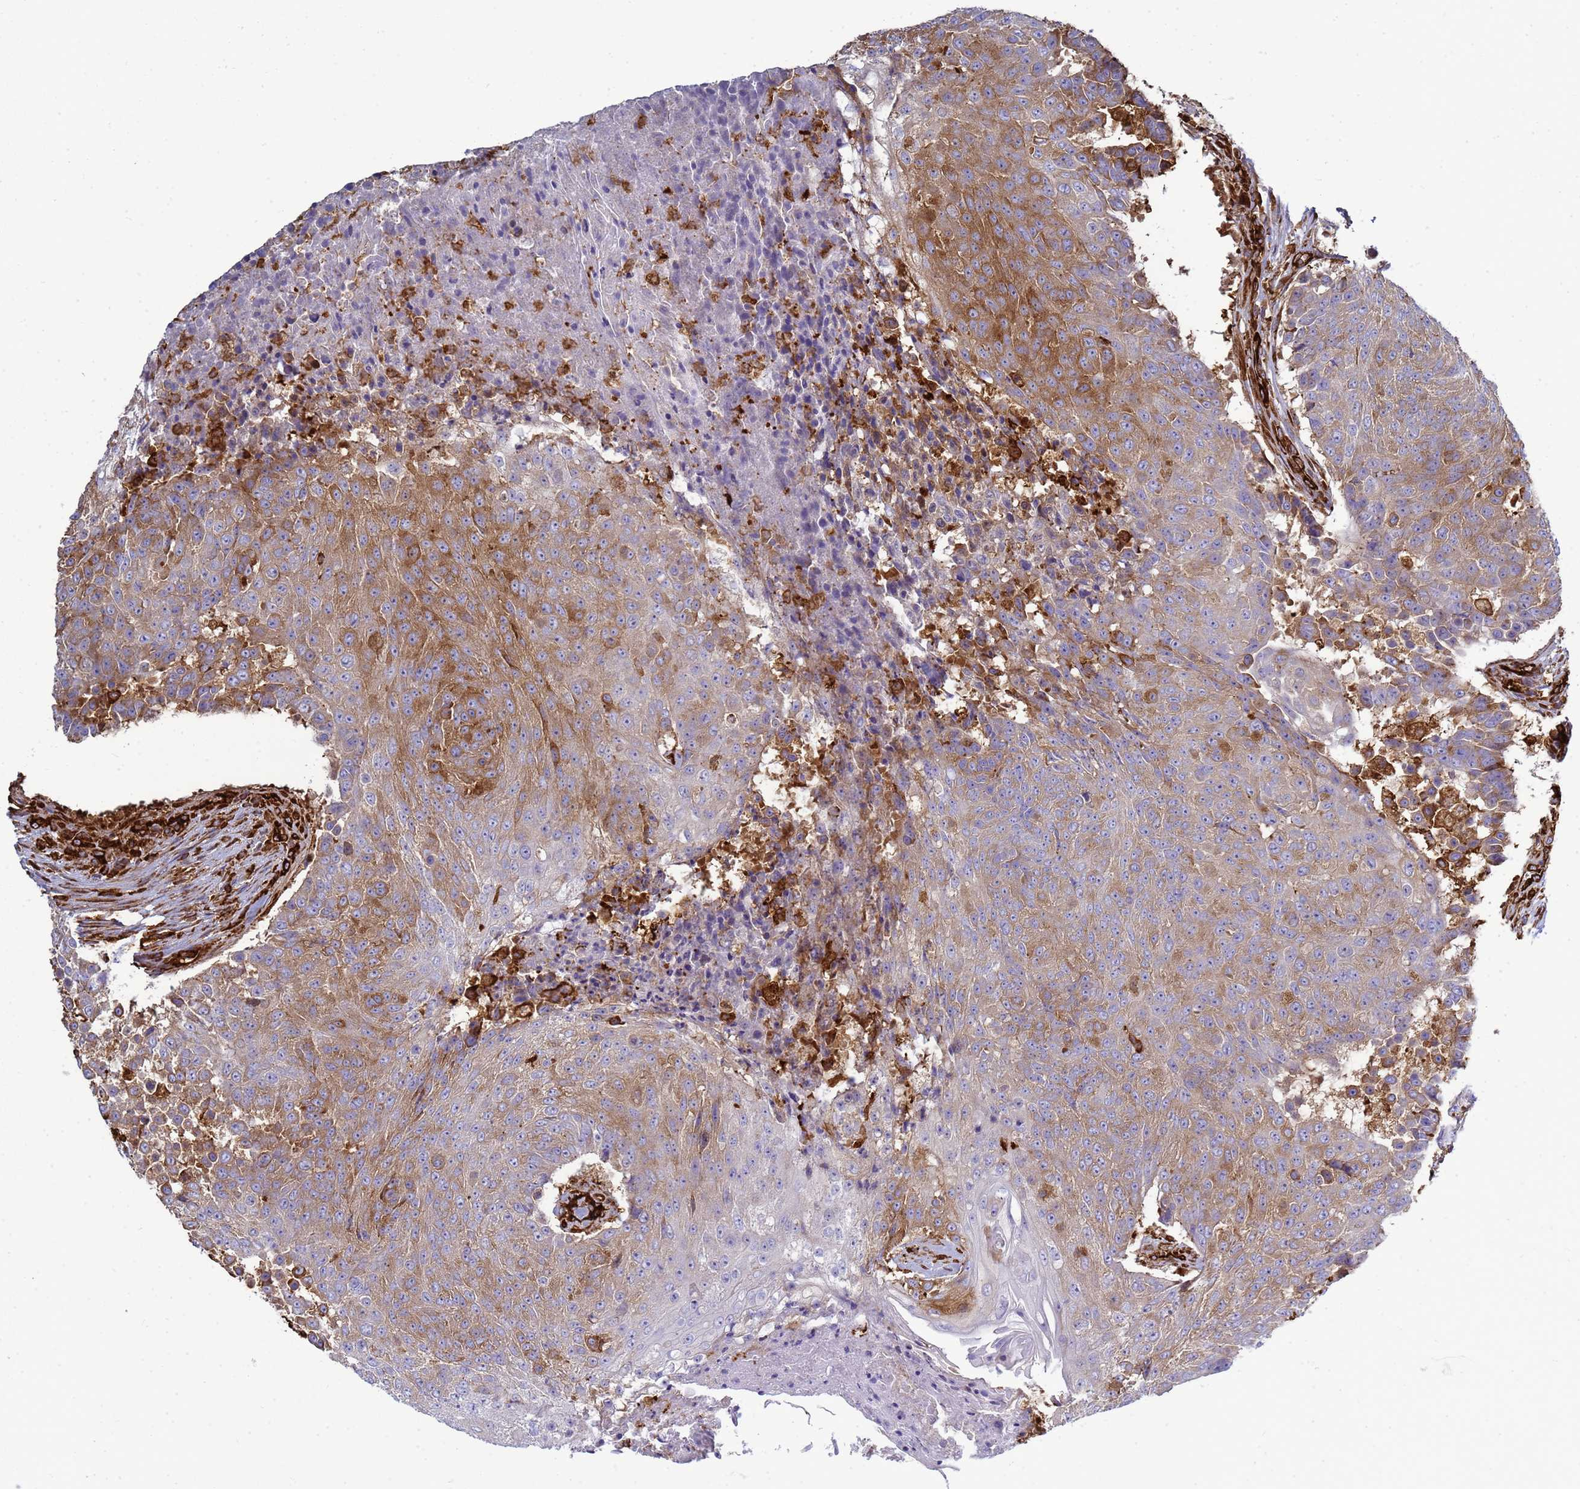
{"staining": {"intensity": "moderate", "quantity": "25%-75%", "location": "cytoplasmic/membranous"}, "tissue": "urothelial cancer", "cell_type": "Tumor cells", "image_type": "cancer", "snomed": [{"axis": "morphology", "description": "Urothelial carcinoma, High grade"}, {"axis": "topography", "description": "Urinary bladder"}], "caption": "This is a micrograph of IHC staining of urothelial cancer, which shows moderate expression in the cytoplasmic/membranous of tumor cells.", "gene": "ZBTB8OS", "patient": {"sex": "female", "age": 63}}